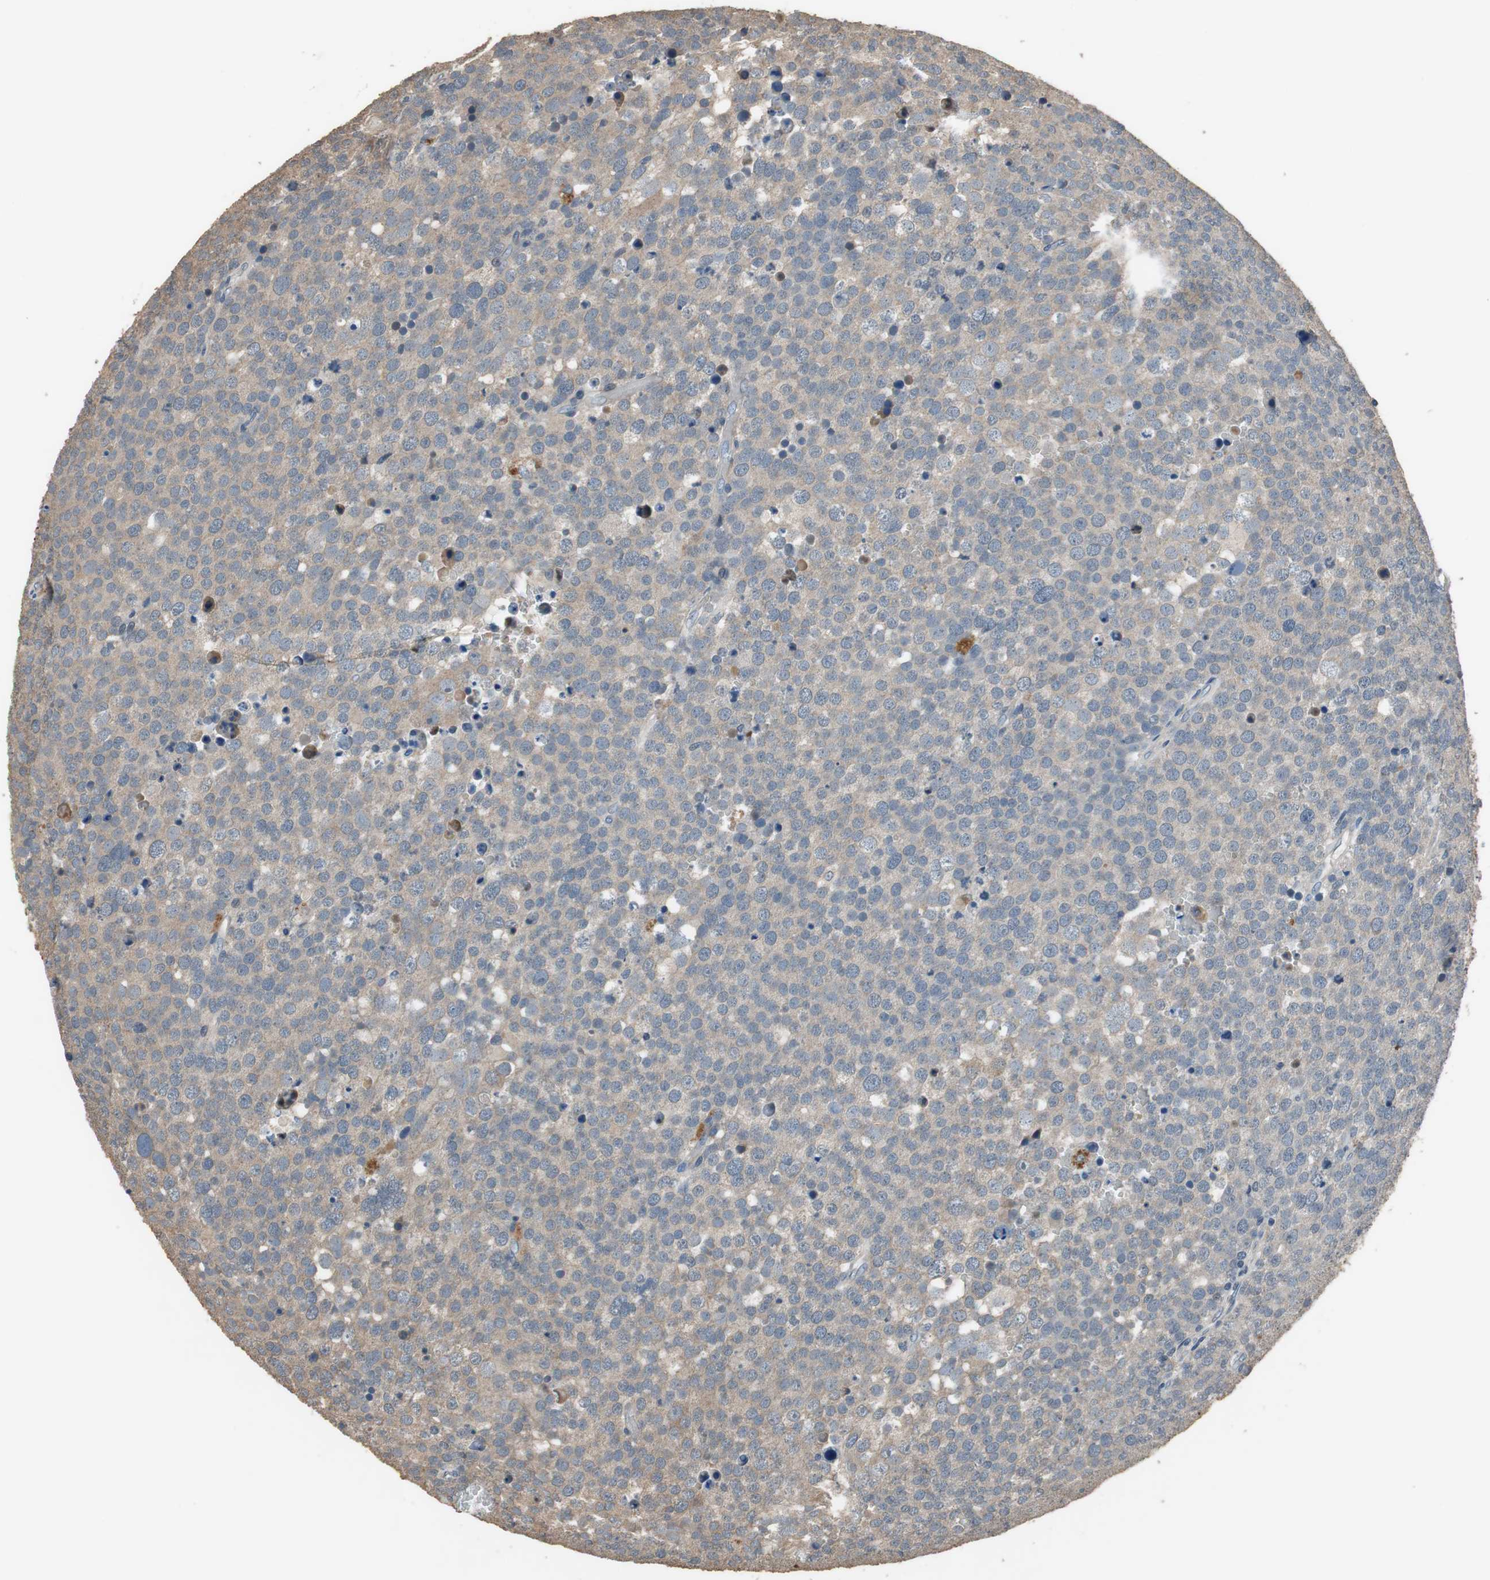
{"staining": {"intensity": "negative", "quantity": "none", "location": "none"}, "tissue": "testis cancer", "cell_type": "Tumor cells", "image_type": "cancer", "snomed": [{"axis": "morphology", "description": "Seminoma, NOS"}, {"axis": "topography", "description": "Testis"}], "caption": "Immunohistochemistry image of neoplastic tissue: testis seminoma stained with DAB demonstrates no significant protein staining in tumor cells. The staining is performed using DAB (3,3'-diaminobenzidine) brown chromogen with nuclei counter-stained in using hematoxylin.", "gene": "PI4KB", "patient": {"sex": "male", "age": 71}}